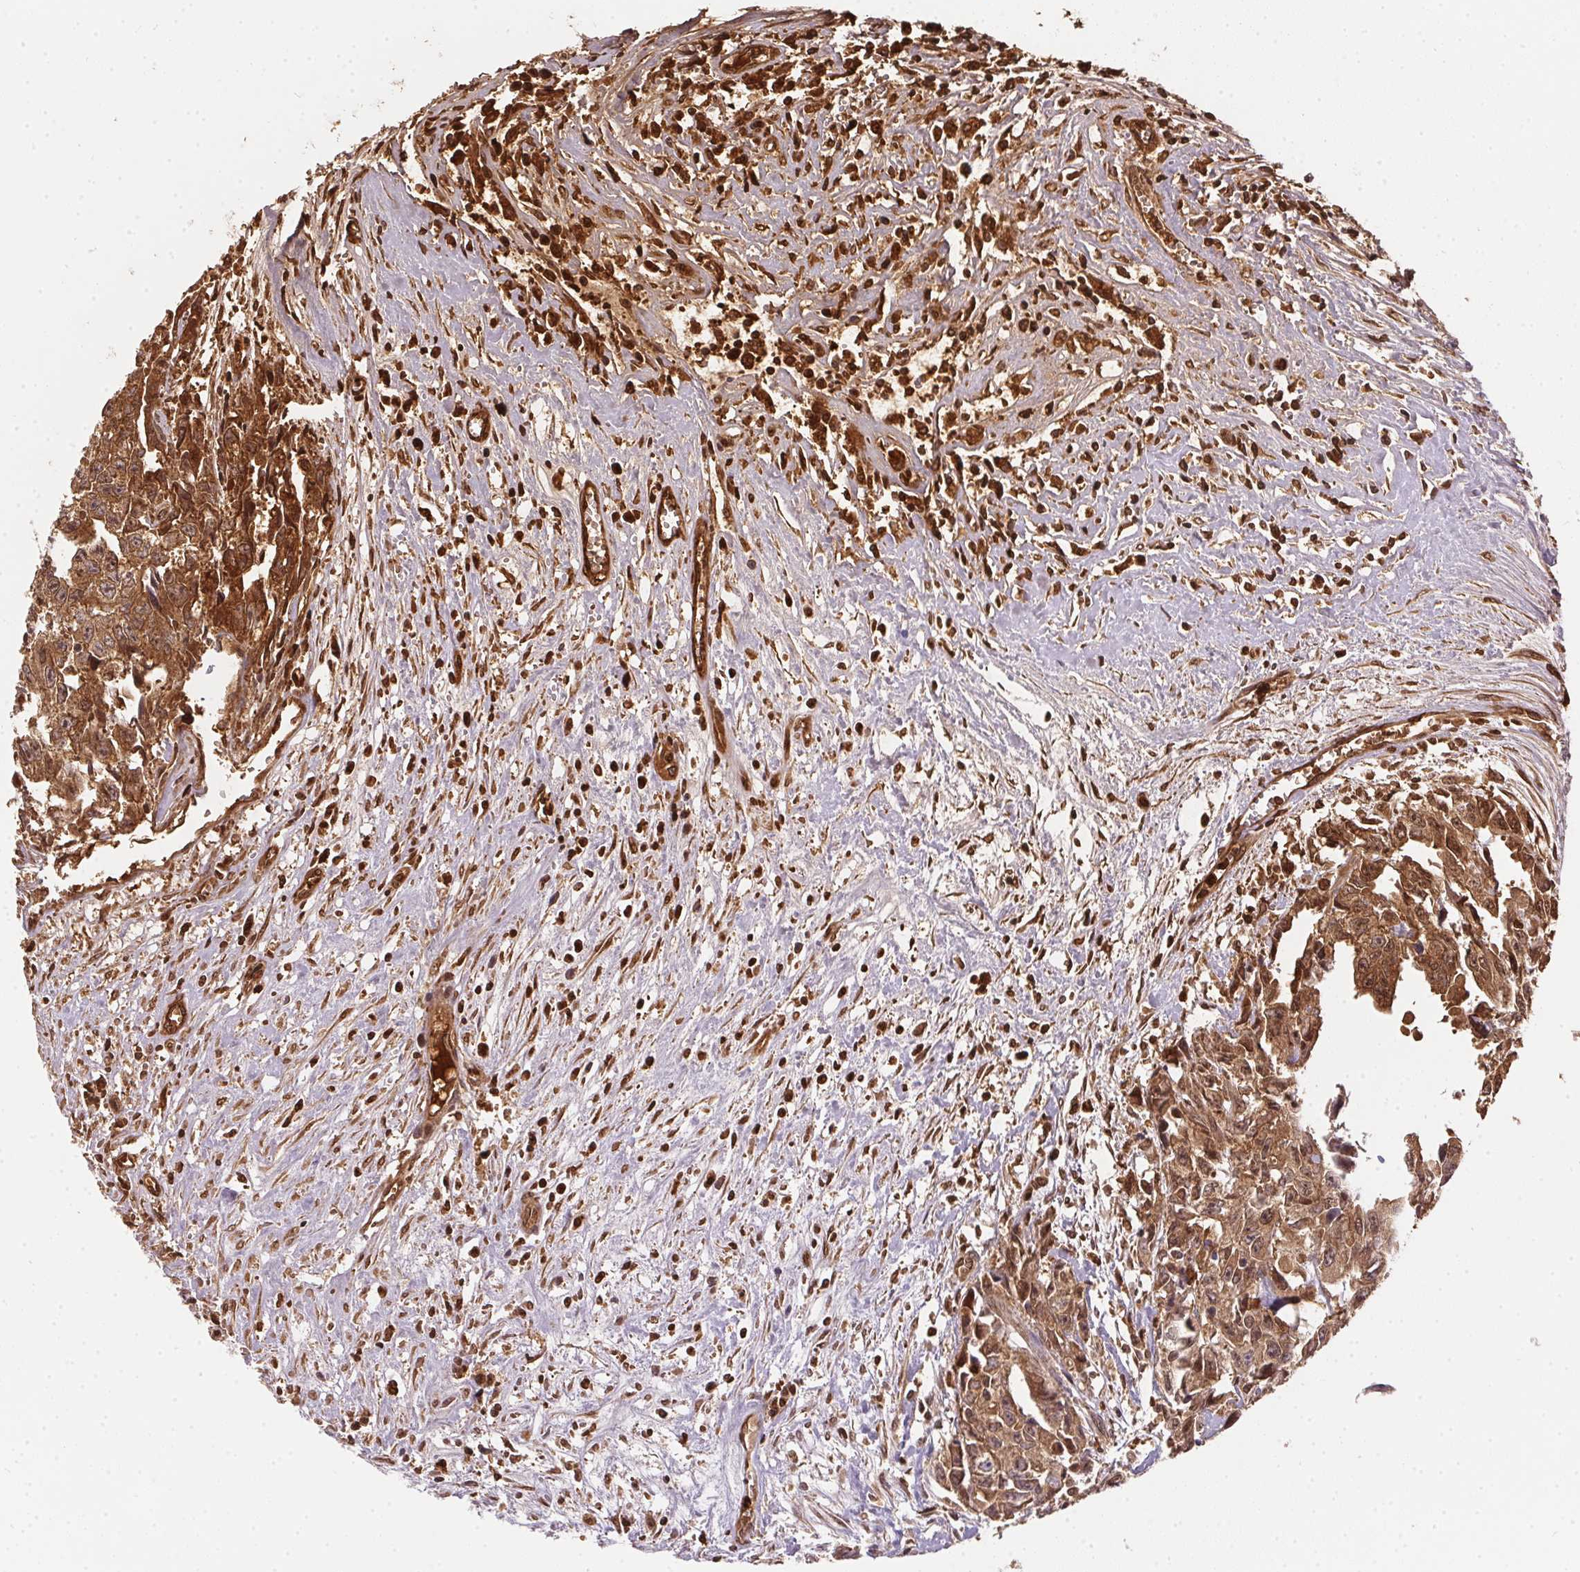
{"staining": {"intensity": "moderate", "quantity": "25%-75%", "location": "cytoplasmic/membranous,nuclear"}, "tissue": "testis cancer", "cell_type": "Tumor cells", "image_type": "cancer", "snomed": [{"axis": "morphology", "description": "Carcinoma, Embryonal, NOS"}, {"axis": "morphology", "description": "Teratoma, malignant, NOS"}, {"axis": "topography", "description": "Testis"}], "caption": "IHC (DAB (3,3'-diaminobenzidine)) staining of human testis embryonal carcinoma exhibits moderate cytoplasmic/membranous and nuclear protein staining in approximately 25%-75% of tumor cells.", "gene": "ORM1", "patient": {"sex": "male", "age": 24}}